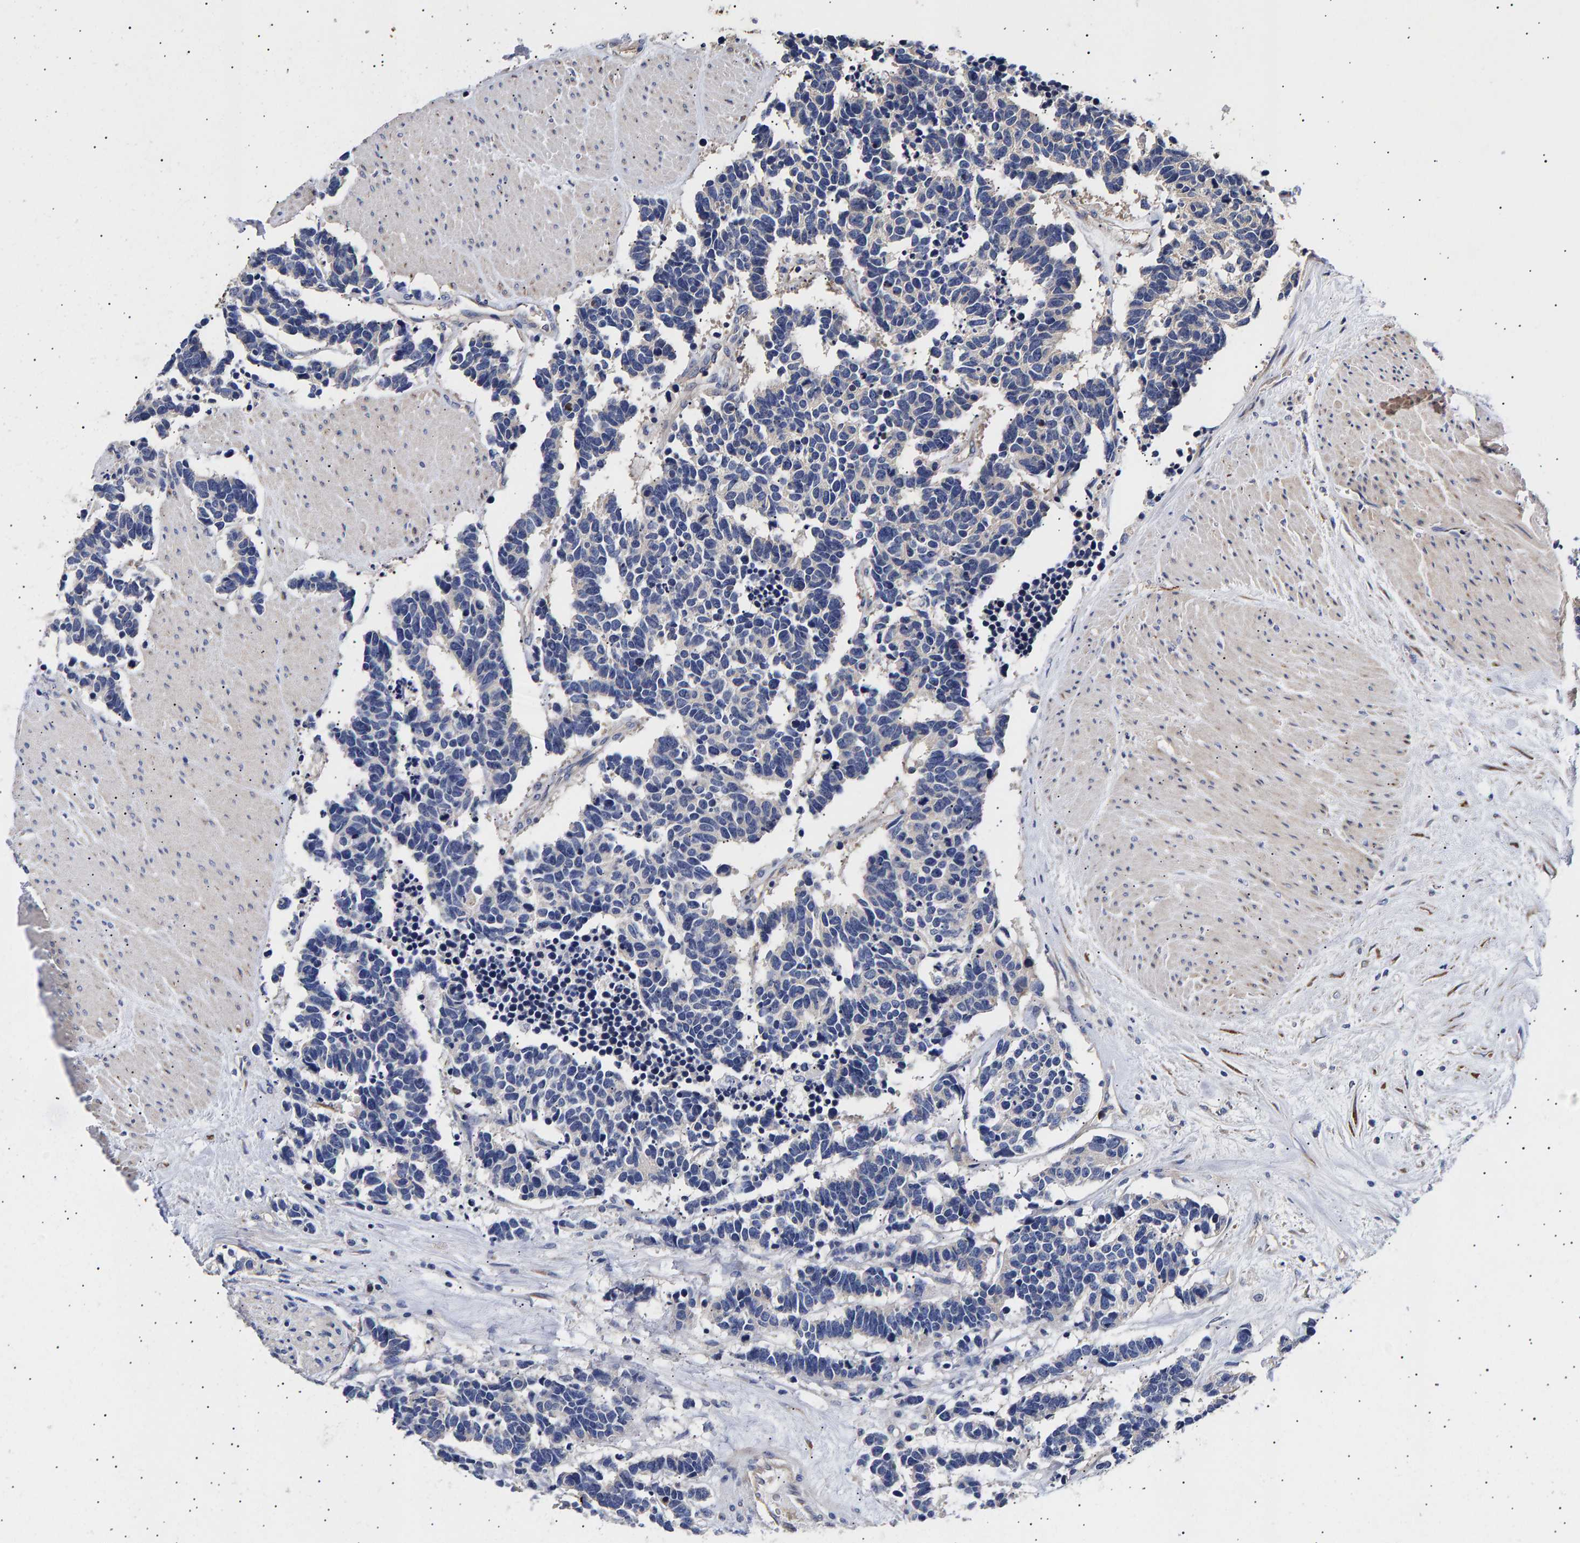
{"staining": {"intensity": "negative", "quantity": "none", "location": "none"}, "tissue": "carcinoid", "cell_type": "Tumor cells", "image_type": "cancer", "snomed": [{"axis": "morphology", "description": "Carcinoma, NOS"}, {"axis": "morphology", "description": "Carcinoid, malignant, NOS"}, {"axis": "topography", "description": "Urinary bladder"}], "caption": "IHC of carcinoid (malignant) demonstrates no staining in tumor cells.", "gene": "ANKRD40", "patient": {"sex": "male", "age": 57}}